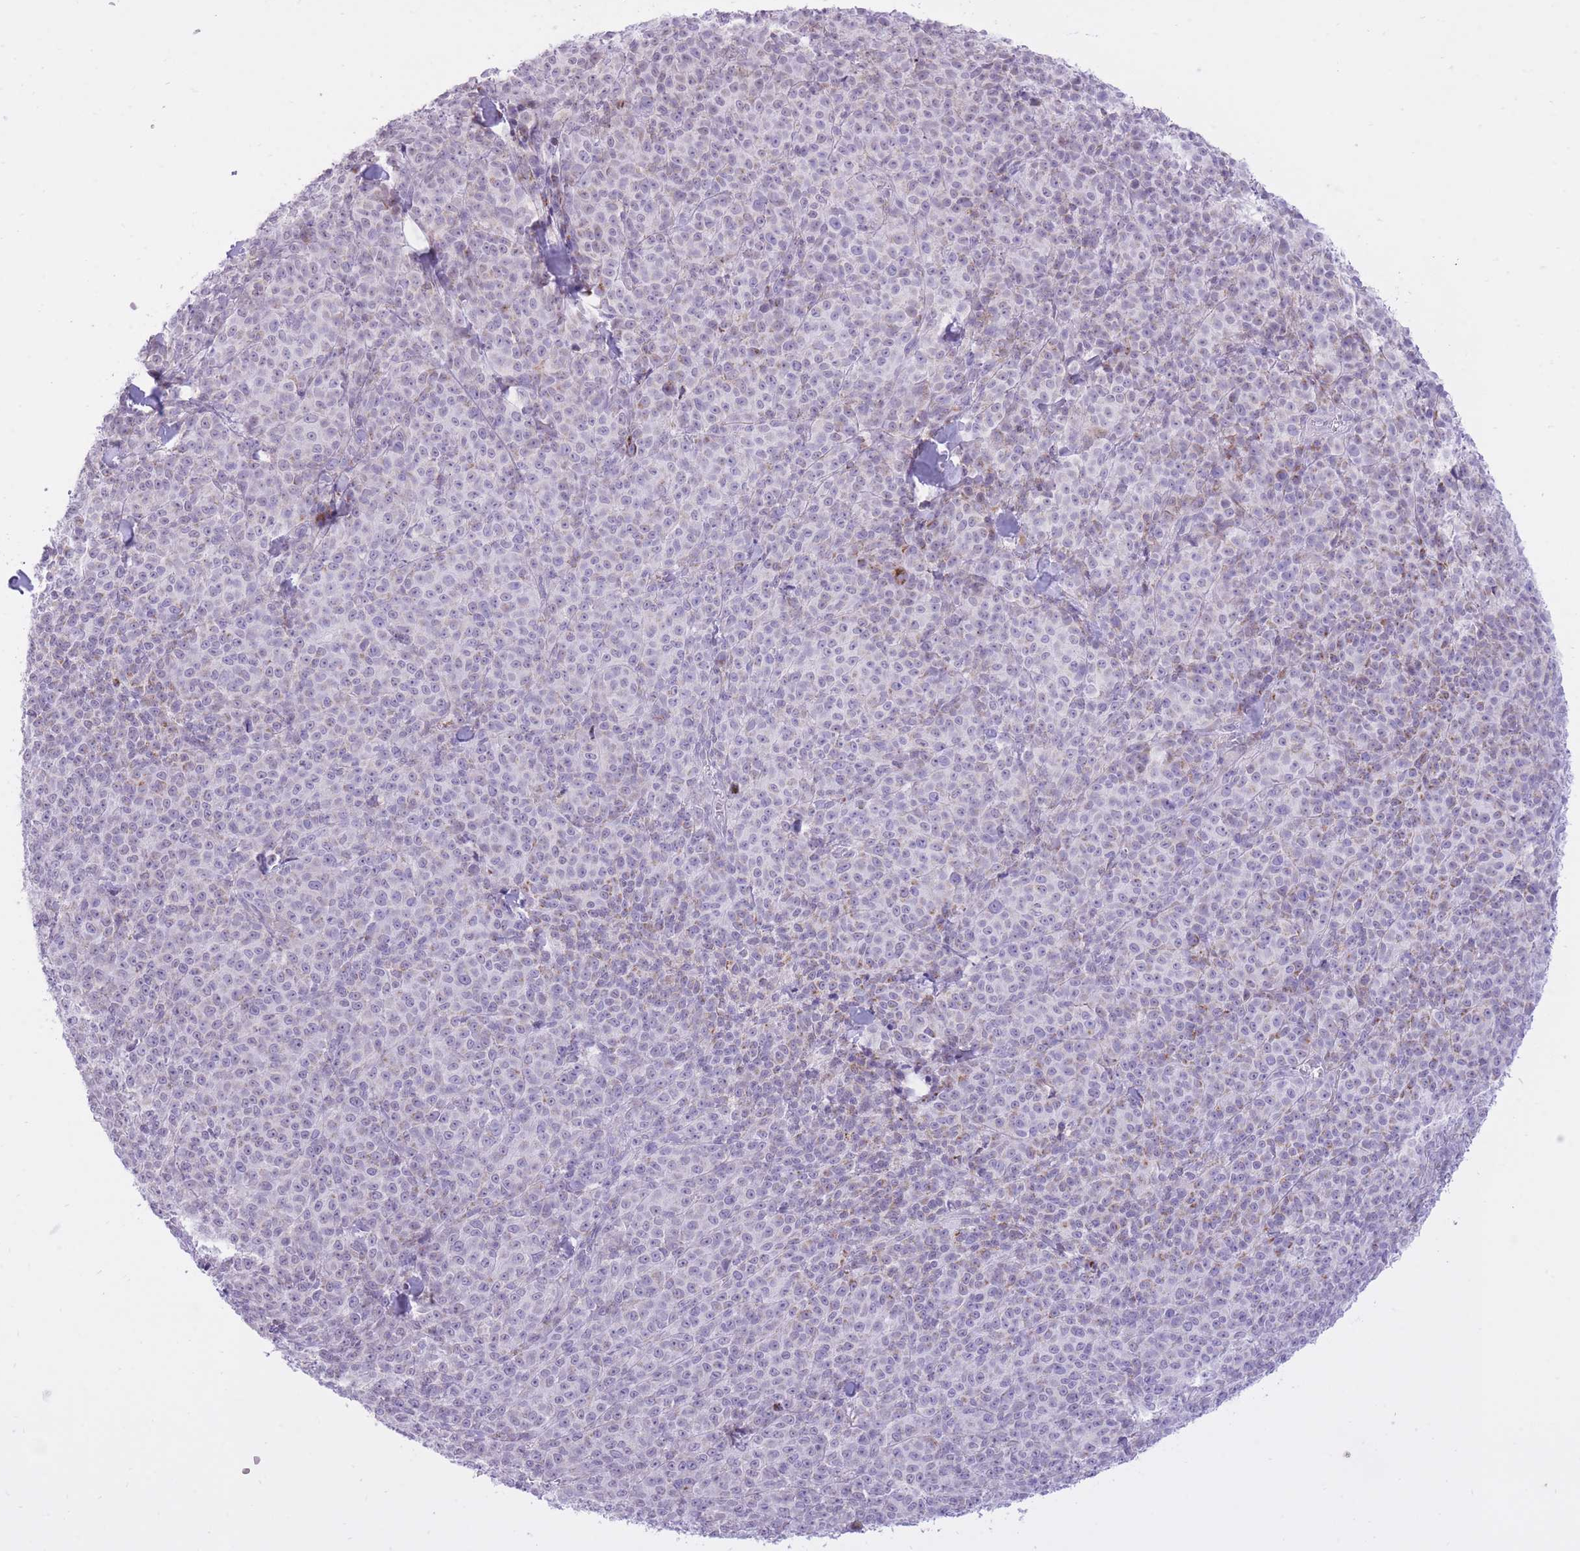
{"staining": {"intensity": "negative", "quantity": "none", "location": "none"}, "tissue": "melanoma", "cell_type": "Tumor cells", "image_type": "cancer", "snomed": [{"axis": "morphology", "description": "Normal tissue, NOS"}, {"axis": "morphology", "description": "Malignant melanoma, NOS"}, {"axis": "topography", "description": "Skin"}], "caption": "There is no significant expression in tumor cells of melanoma.", "gene": "DENND2D", "patient": {"sex": "female", "age": 34}}